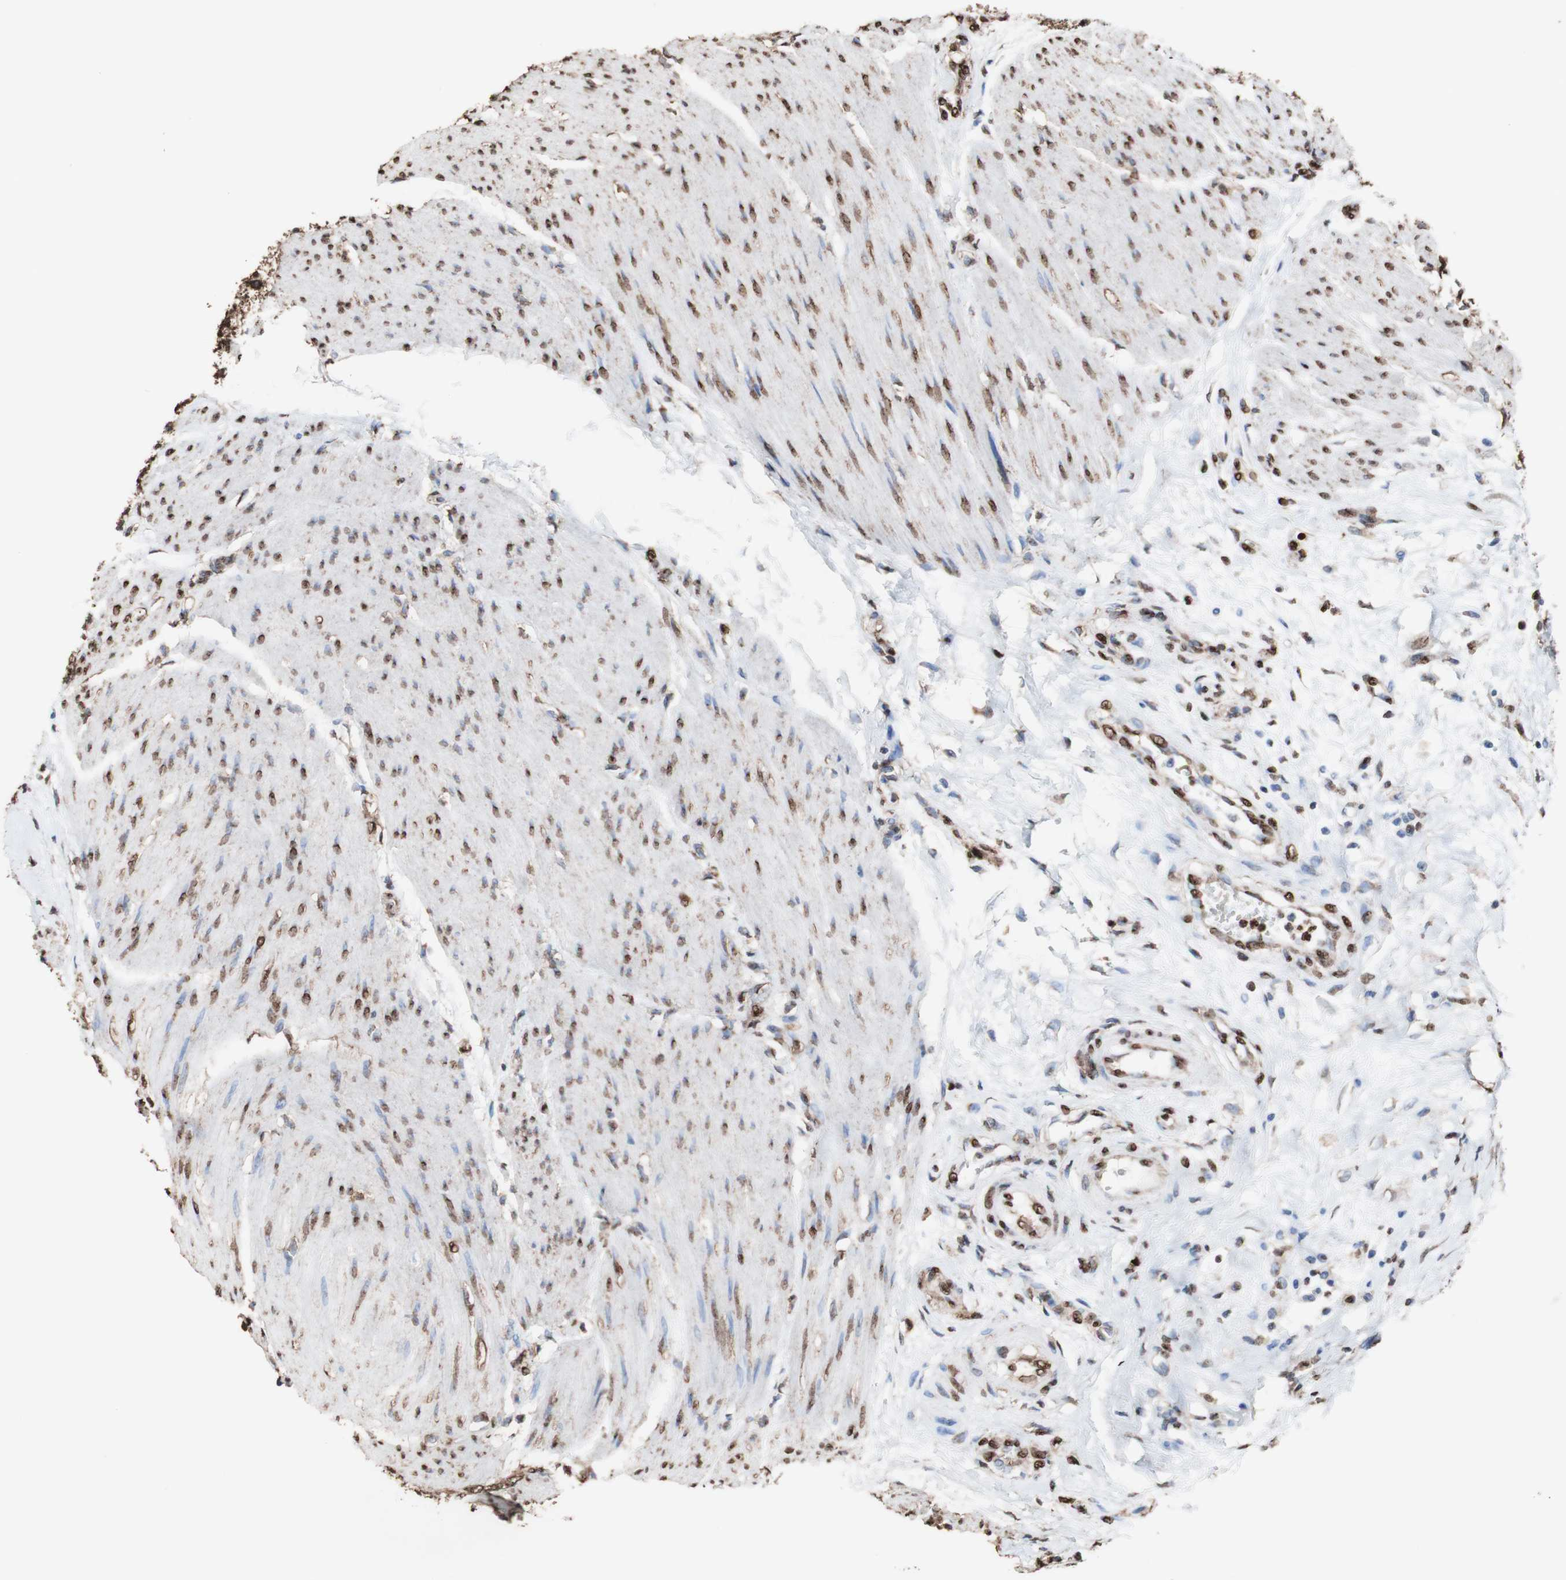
{"staining": {"intensity": "moderate", "quantity": ">75%", "location": "cytoplasmic/membranous,nuclear"}, "tissue": "urothelial cancer", "cell_type": "Tumor cells", "image_type": "cancer", "snomed": [{"axis": "morphology", "description": "Urothelial carcinoma, High grade"}, {"axis": "topography", "description": "Urinary bladder"}], "caption": "Urothelial cancer tissue displays moderate cytoplasmic/membranous and nuclear expression in approximately >75% of tumor cells", "gene": "PIDD1", "patient": {"sex": "male", "age": 35}}